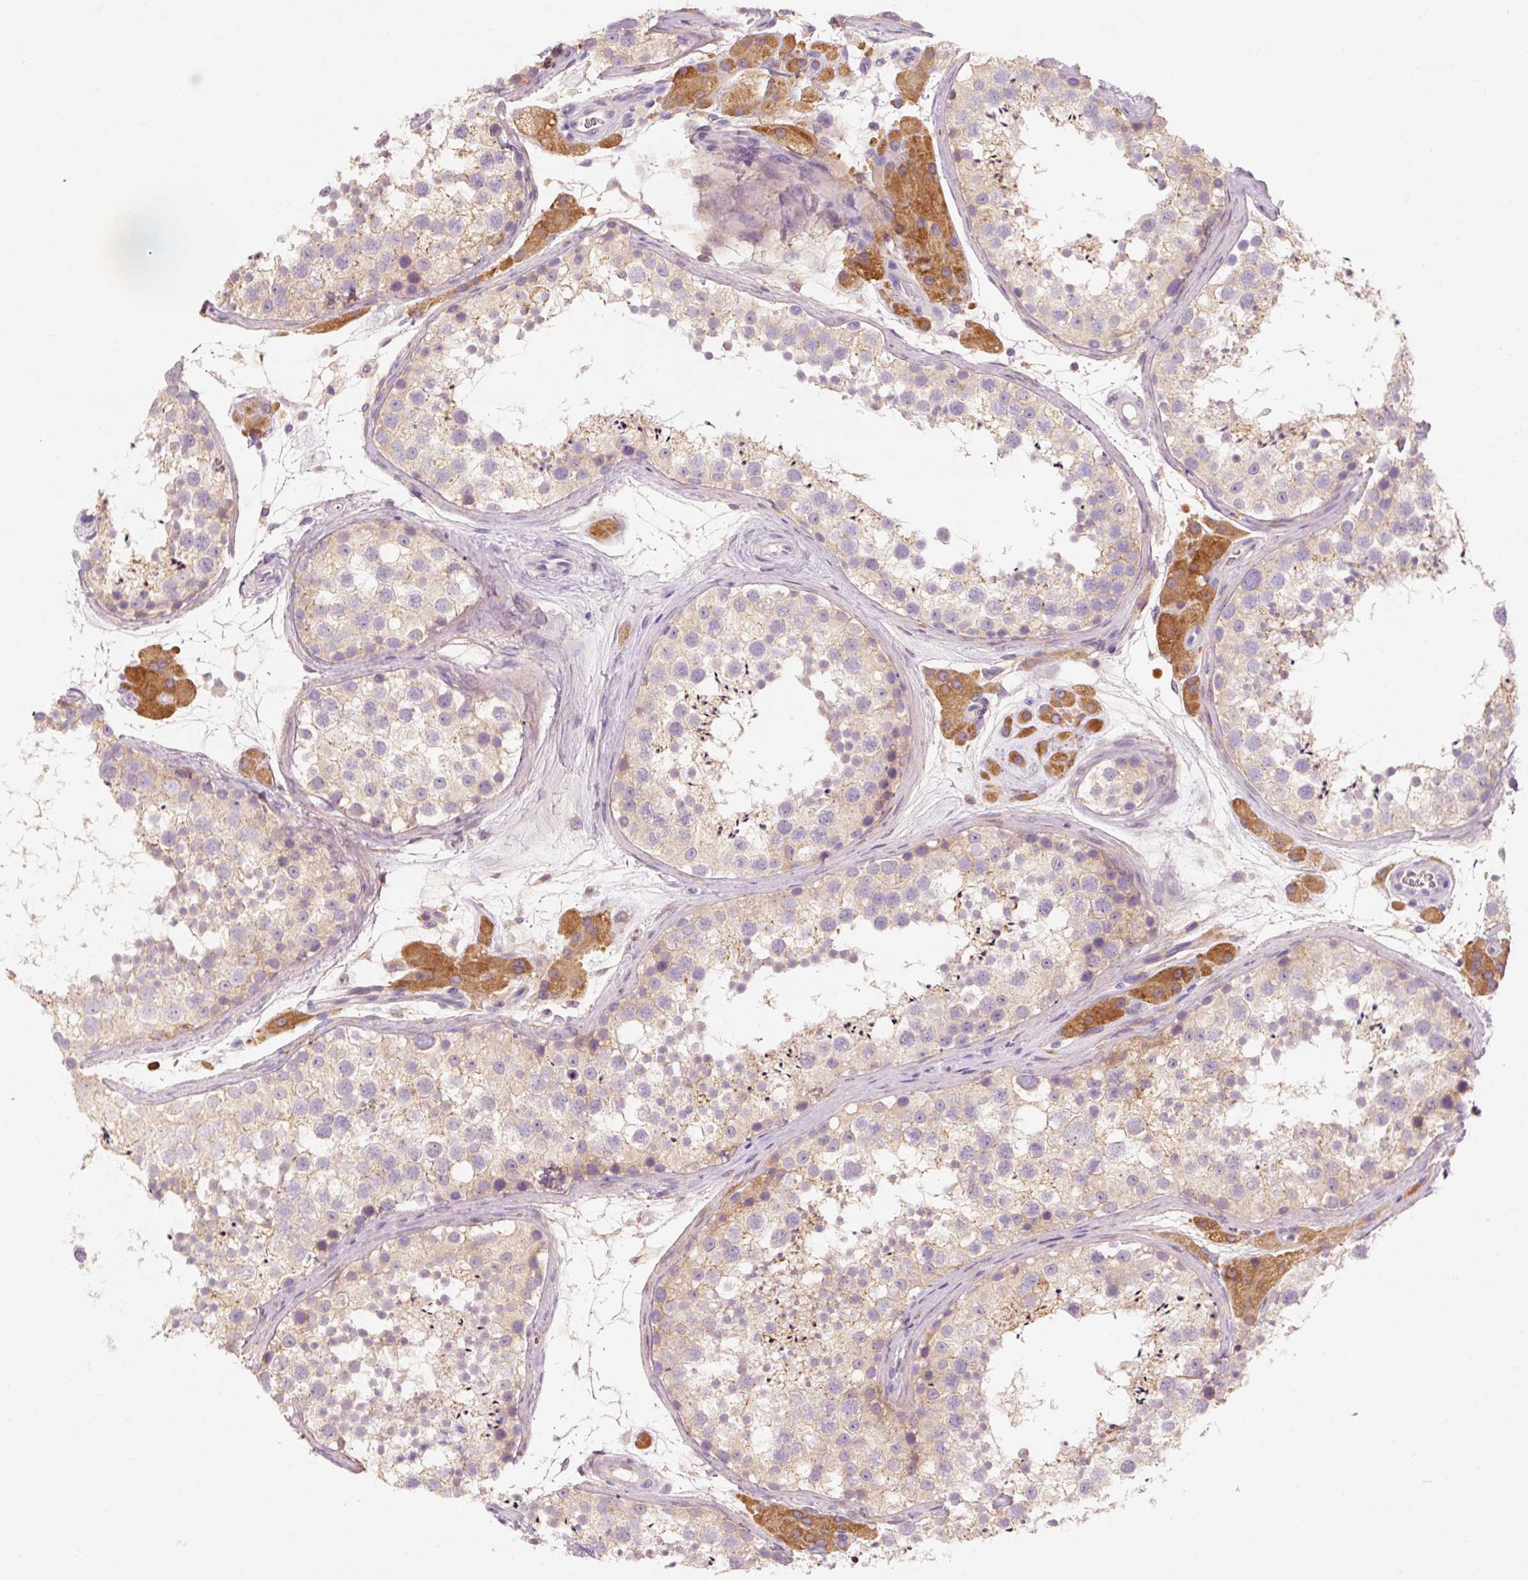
{"staining": {"intensity": "weak", "quantity": "<25%", "location": "cytoplasmic/membranous"}, "tissue": "testis", "cell_type": "Cells in seminiferous ducts", "image_type": "normal", "snomed": [{"axis": "morphology", "description": "Normal tissue, NOS"}, {"axis": "topography", "description": "Testis"}], "caption": "IHC of unremarkable testis demonstrates no expression in cells in seminiferous ducts.", "gene": "OR8K1", "patient": {"sex": "male", "age": 41}}